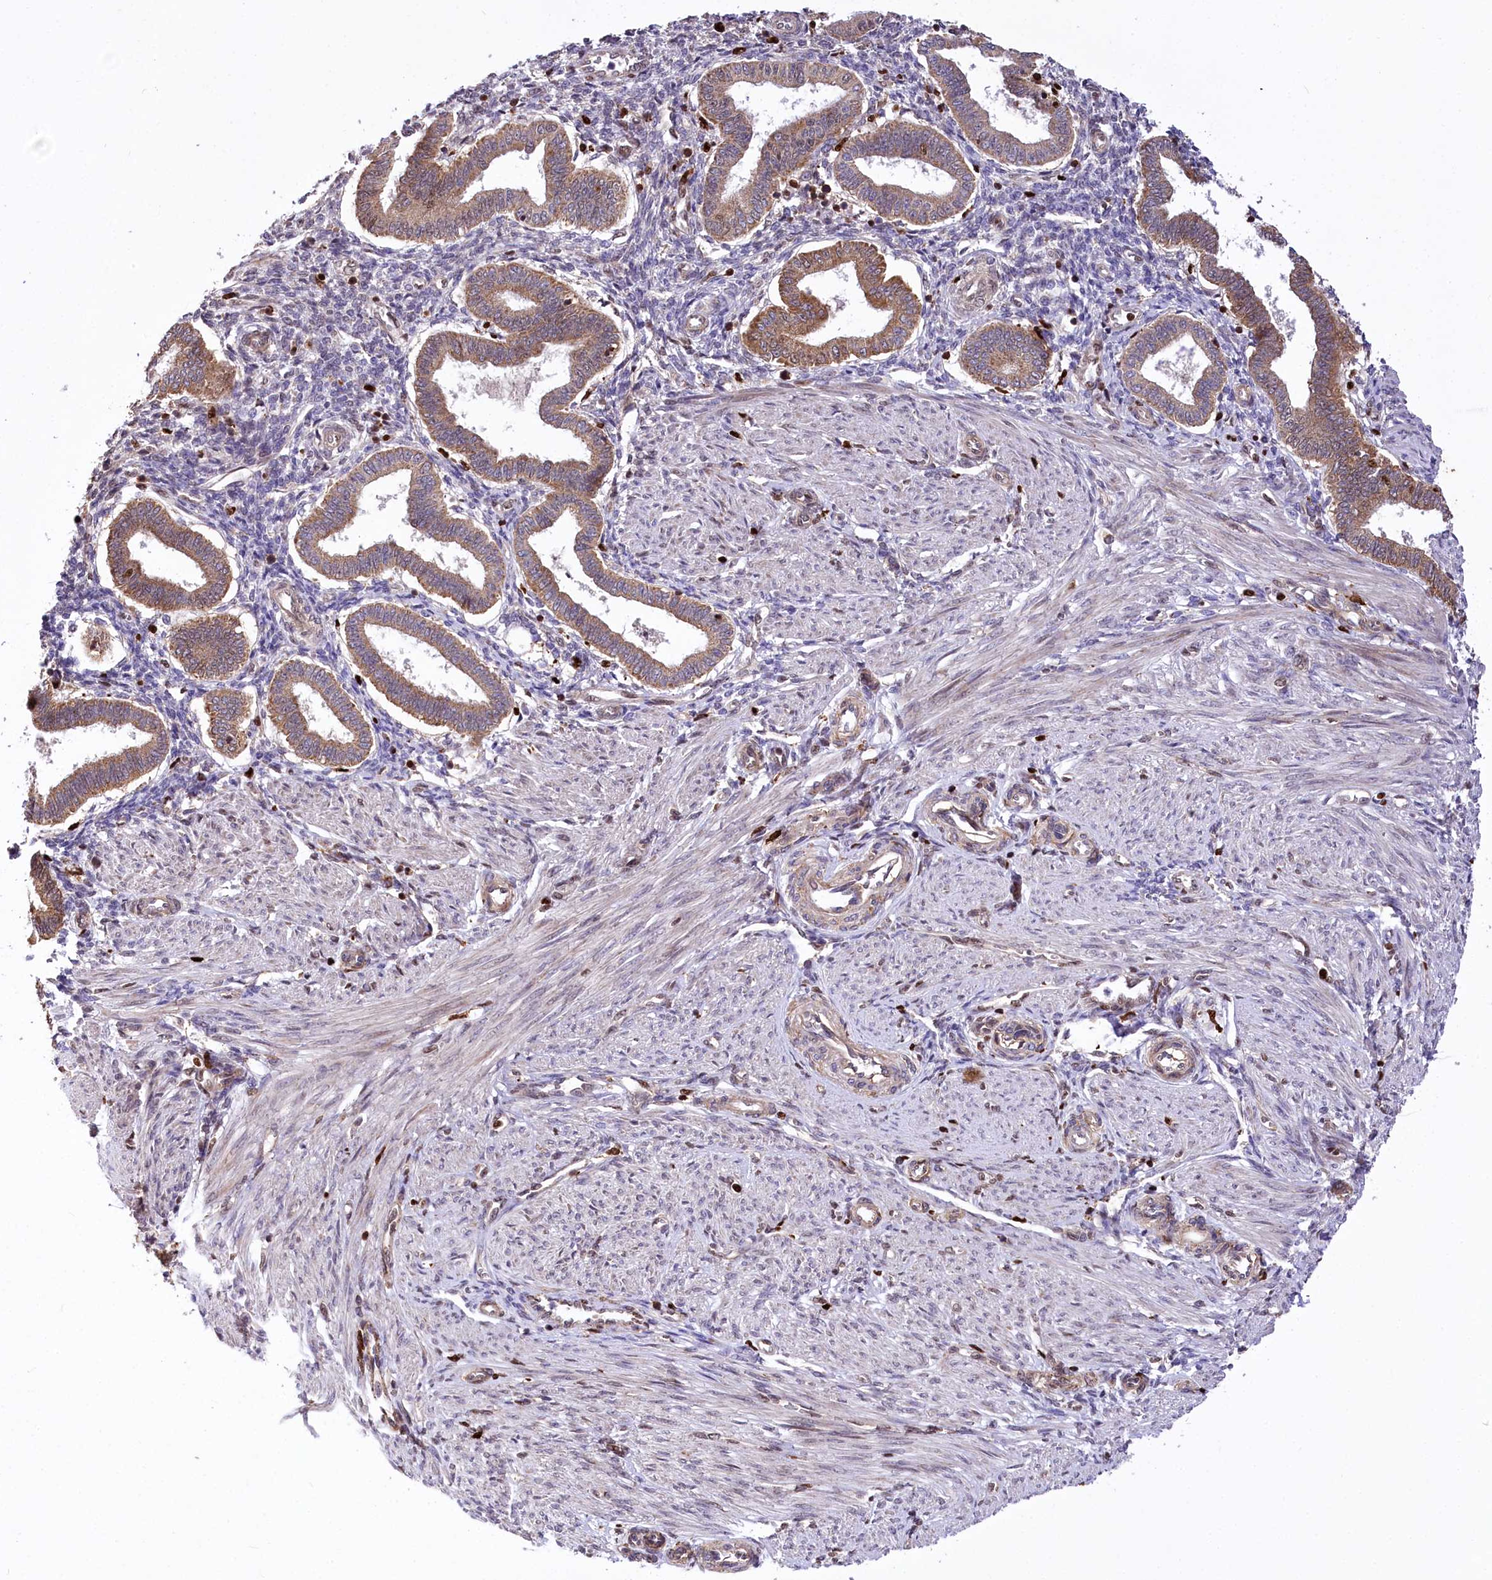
{"staining": {"intensity": "moderate", "quantity": "25%-75%", "location": "nuclear"}, "tissue": "endometrium", "cell_type": "Cells in endometrial stroma", "image_type": "normal", "snomed": [{"axis": "morphology", "description": "Normal tissue, NOS"}, {"axis": "topography", "description": "Endometrium"}], "caption": "IHC (DAB (3,3'-diaminobenzidine)) staining of normal endometrium demonstrates moderate nuclear protein staining in about 25%-75% of cells in endometrial stroma. Nuclei are stained in blue.", "gene": "FIGN", "patient": {"sex": "female", "age": 24}}